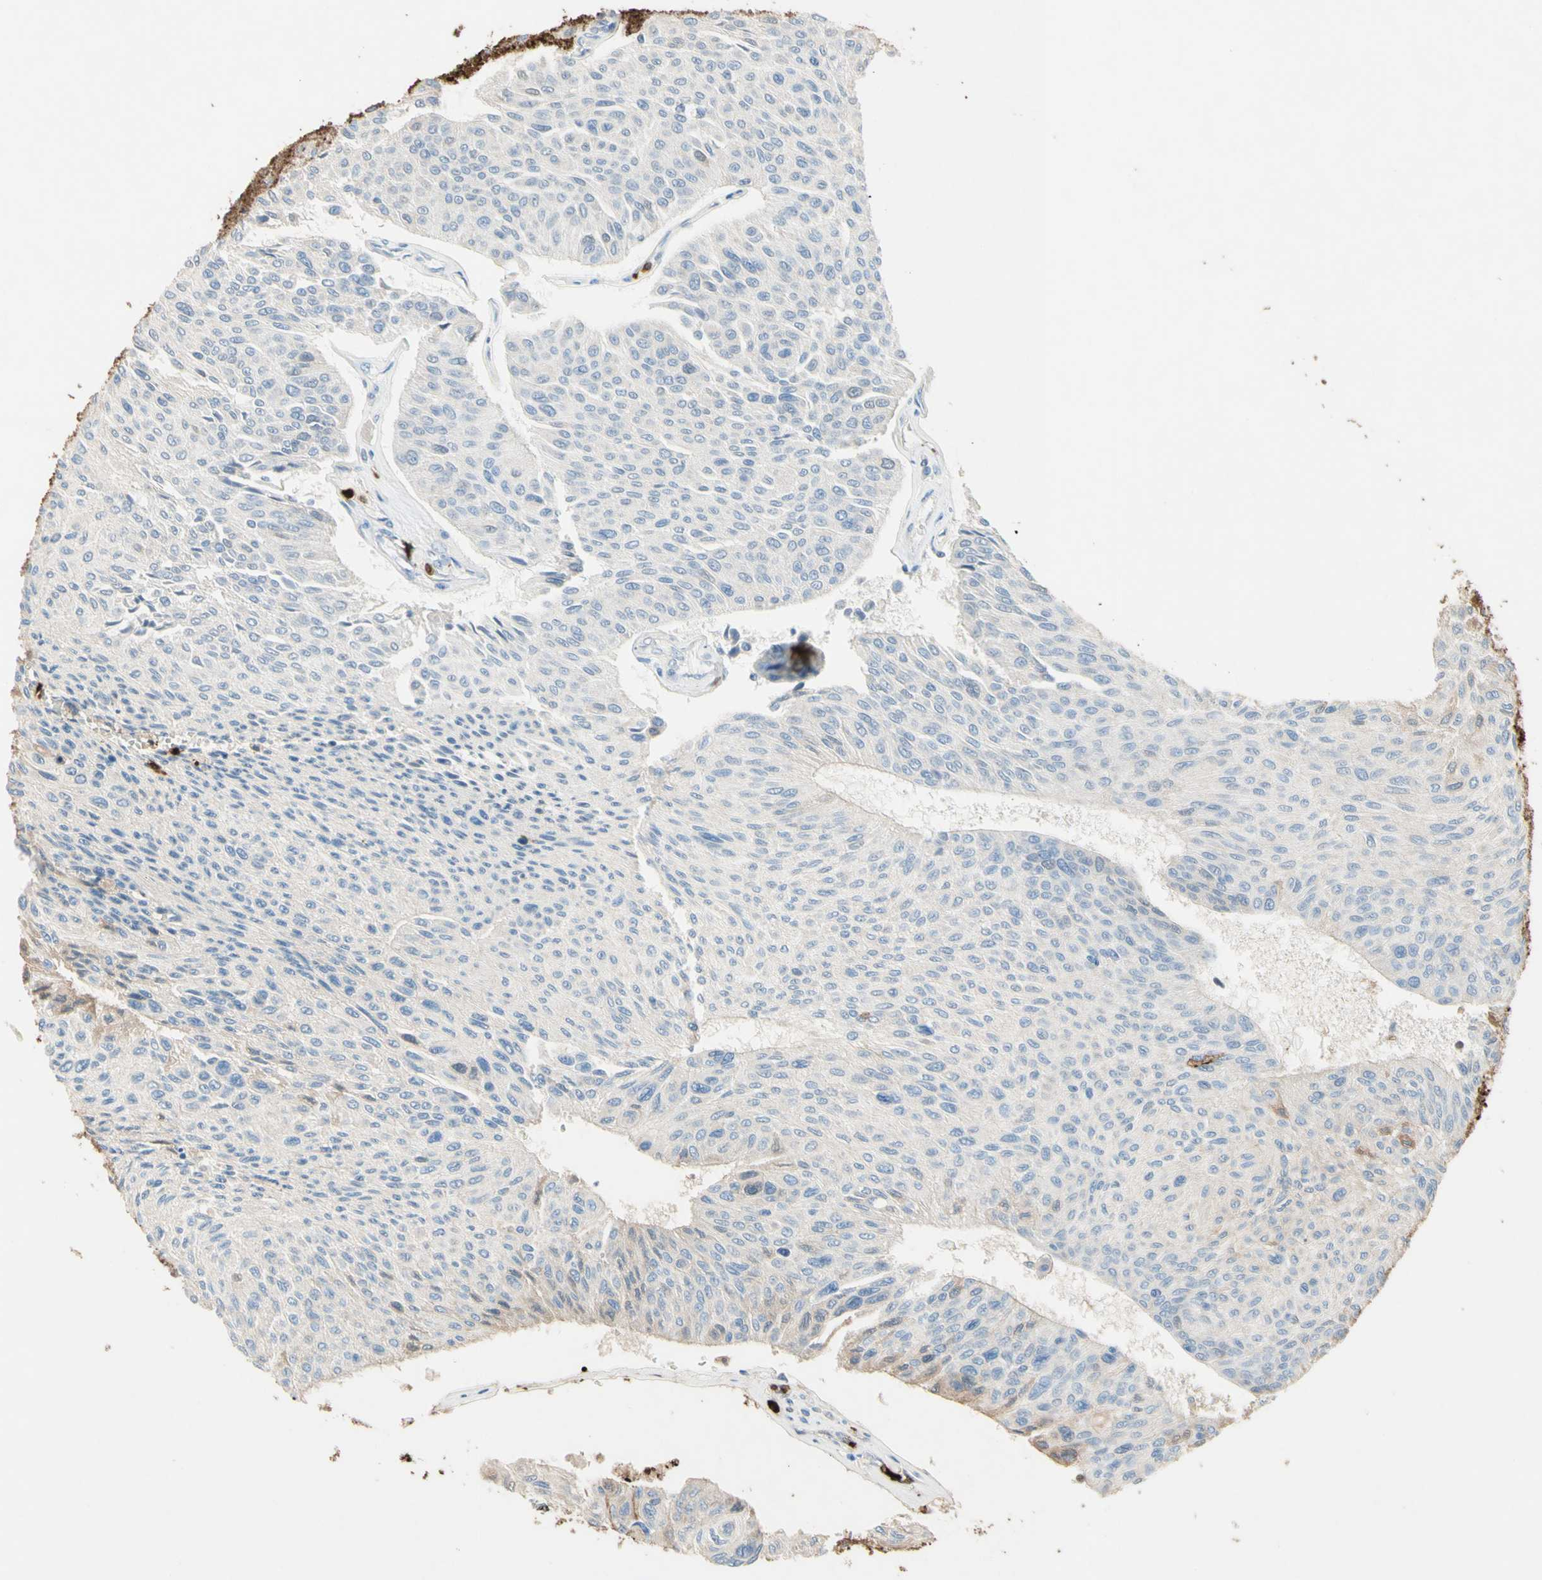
{"staining": {"intensity": "negative", "quantity": "none", "location": "none"}, "tissue": "urothelial cancer", "cell_type": "Tumor cells", "image_type": "cancer", "snomed": [{"axis": "morphology", "description": "Urothelial carcinoma, High grade"}, {"axis": "topography", "description": "Urinary bladder"}], "caption": "There is no significant positivity in tumor cells of high-grade urothelial carcinoma. The staining is performed using DAB brown chromogen with nuclei counter-stained in using hematoxylin.", "gene": "NFKBIZ", "patient": {"sex": "male", "age": 66}}